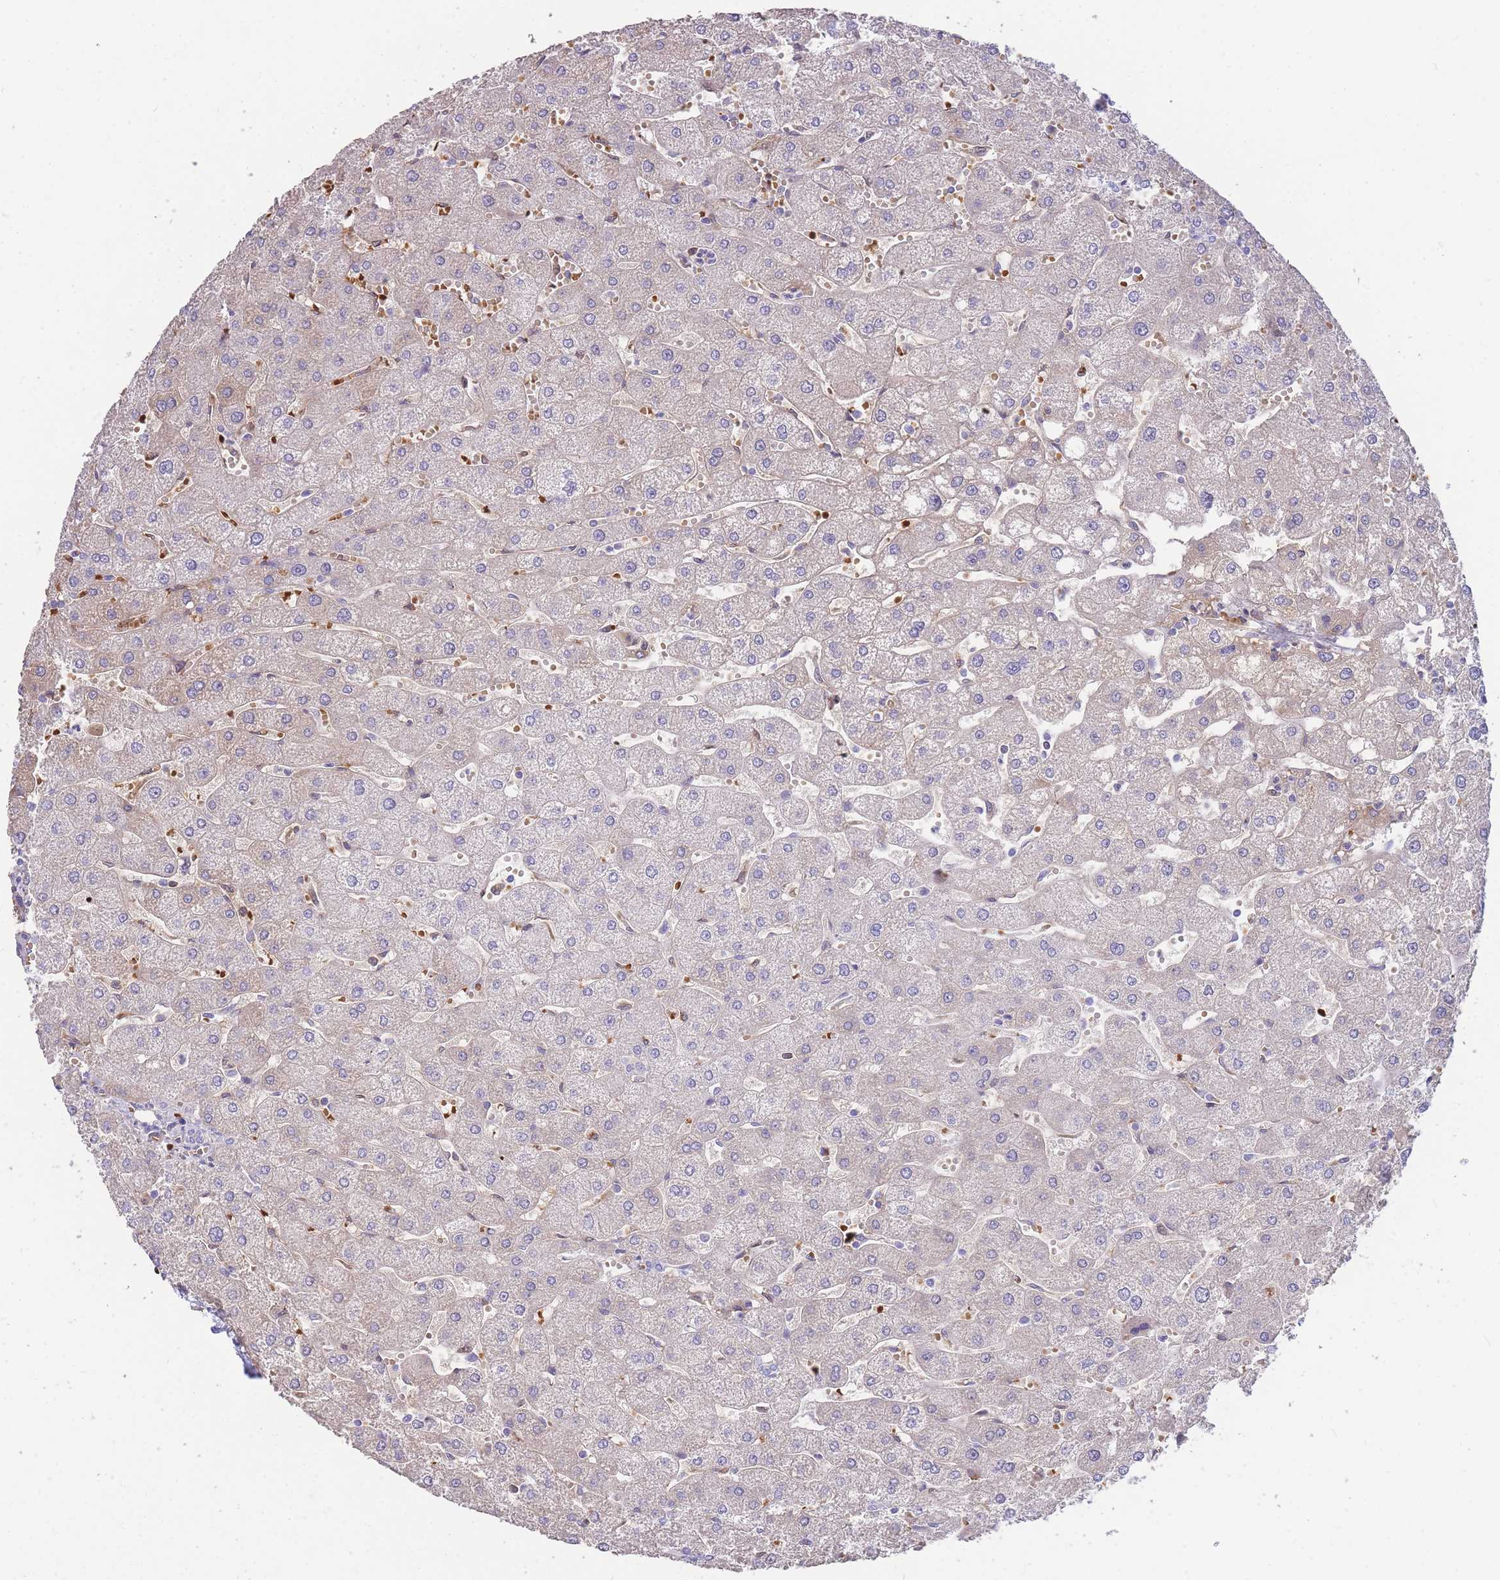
{"staining": {"intensity": "negative", "quantity": "none", "location": "none"}, "tissue": "liver", "cell_type": "Cholangiocytes", "image_type": "normal", "snomed": [{"axis": "morphology", "description": "Normal tissue, NOS"}, {"axis": "topography", "description": "Liver"}], "caption": "A micrograph of human liver is negative for staining in cholangiocytes. (DAB IHC with hematoxylin counter stain).", "gene": "ANKRD53", "patient": {"sex": "male", "age": 67}}